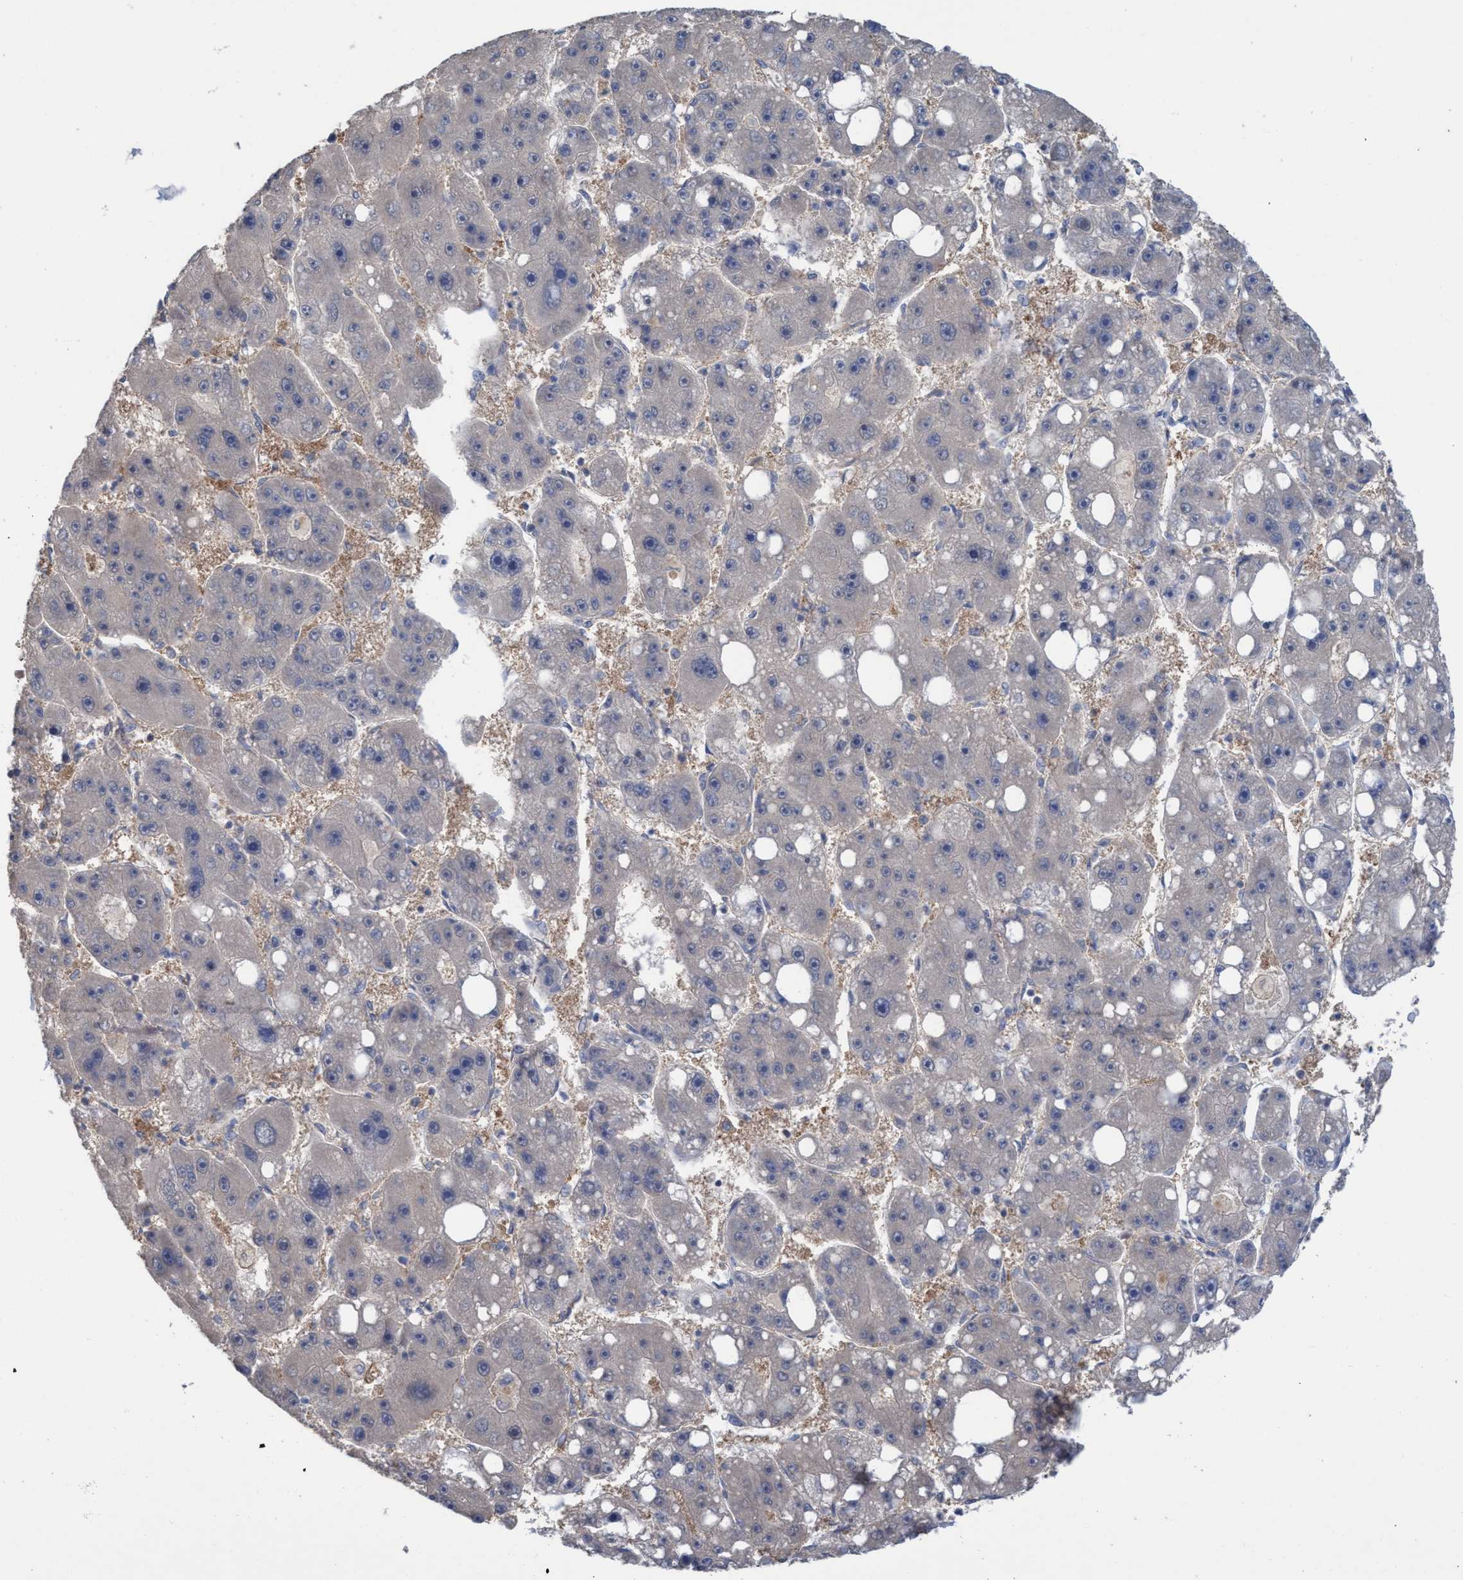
{"staining": {"intensity": "negative", "quantity": "none", "location": "none"}, "tissue": "liver cancer", "cell_type": "Tumor cells", "image_type": "cancer", "snomed": [{"axis": "morphology", "description": "Carcinoma, Hepatocellular, NOS"}, {"axis": "topography", "description": "Liver"}], "caption": "DAB (3,3'-diaminobenzidine) immunohistochemical staining of human liver hepatocellular carcinoma displays no significant positivity in tumor cells.", "gene": "GLOD4", "patient": {"sex": "female", "age": 61}}